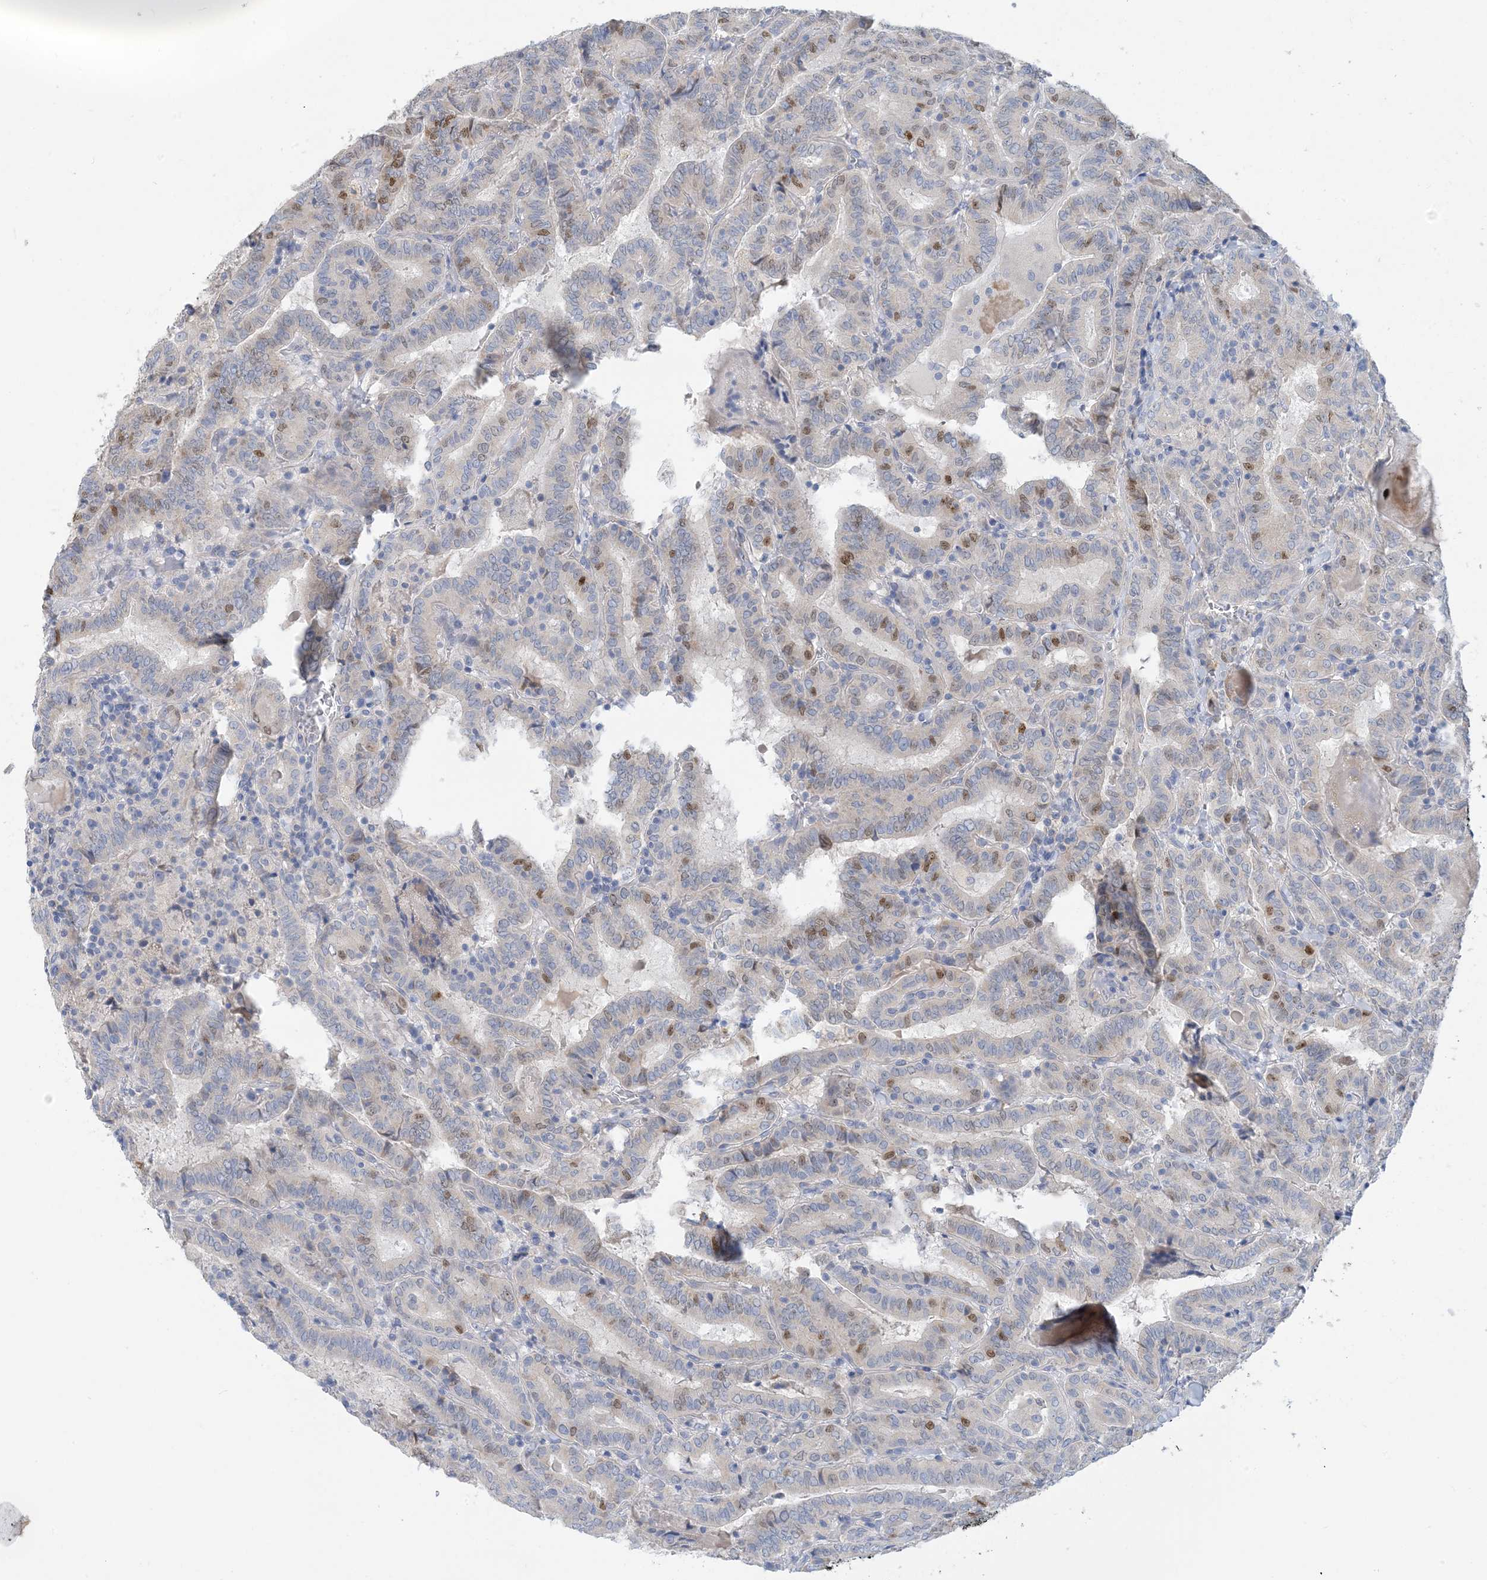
{"staining": {"intensity": "moderate", "quantity": "<25%", "location": "nuclear"}, "tissue": "thyroid cancer", "cell_type": "Tumor cells", "image_type": "cancer", "snomed": [{"axis": "morphology", "description": "Papillary adenocarcinoma, NOS"}, {"axis": "topography", "description": "Thyroid gland"}], "caption": "This is a histology image of immunohistochemistry staining of papillary adenocarcinoma (thyroid), which shows moderate positivity in the nuclear of tumor cells.", "gene": "ZCCHC18", "patient": {"sex": "female", "age": 72}}